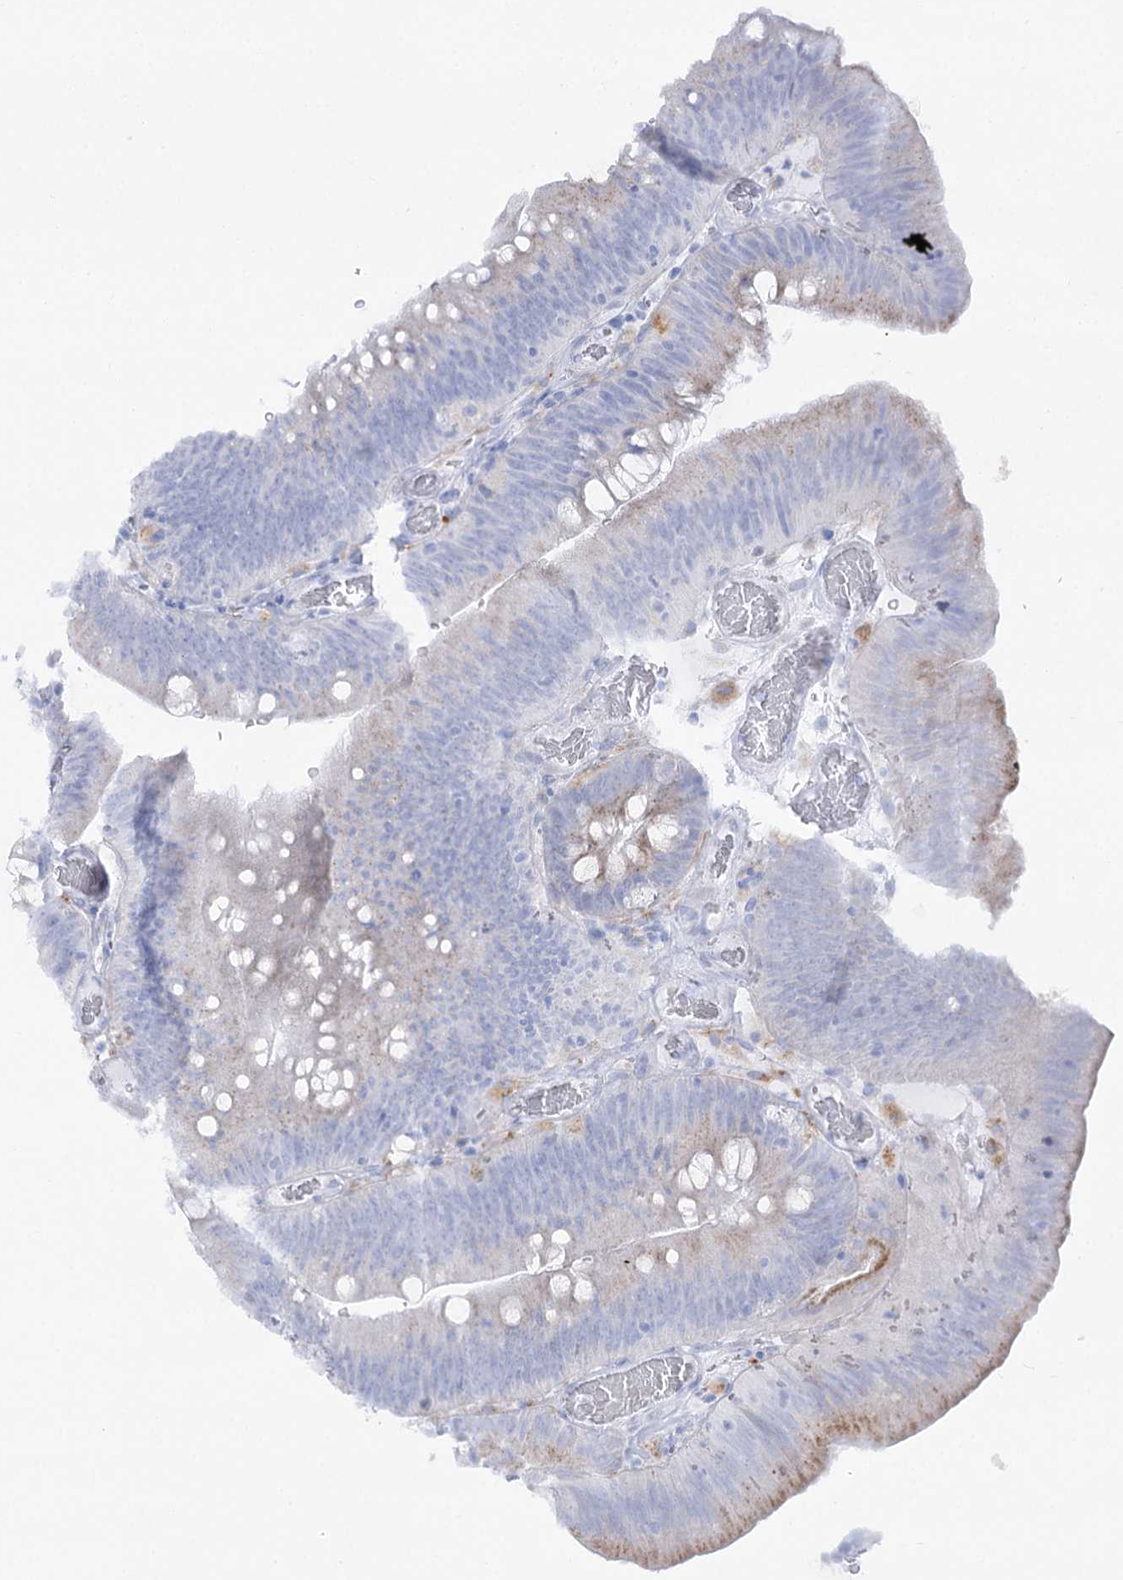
{"staining": {"intensity": "moderate", "quantity": "<25%", "location": "cytoplasmic/membranous"}, "tissue": "colorectal cancer", "cell_type": "Tumor cells", "image_type": "cancer", "snomed": [{"axis": "morphology", "description": "Normal tissue, NOS"}, {"axis": "topography", "description": "Colon"}], "caption": "Colorectal cancer was stained to show a protein in brown. There is low levels of moderate cytoplasmic/membranous expression in approximately <25% of tumor cells. (Brightfield microscopy of DAB IHC at high magnification).", "gene": "SIAE", "patient": {"sex": "female", "age": 82}}